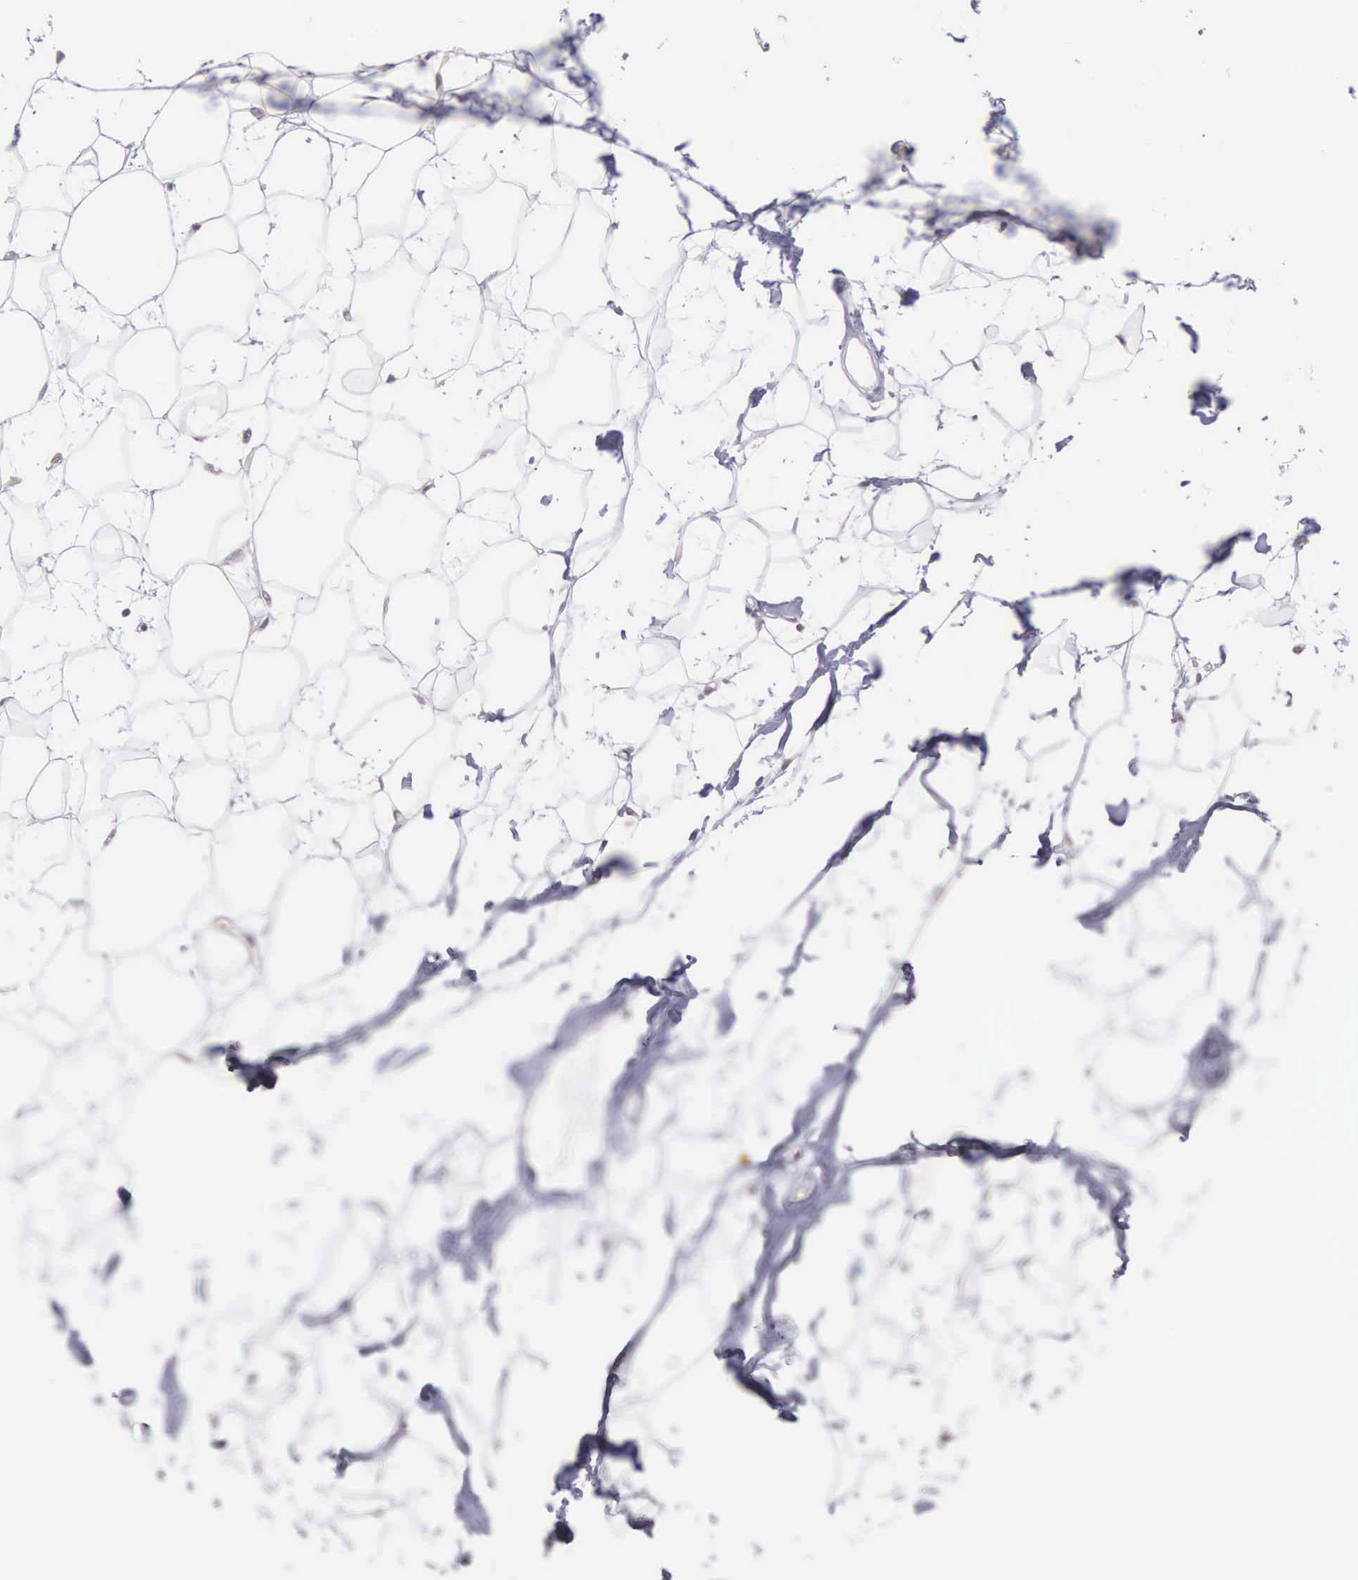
{"staining": {"intensity": "negative", "quantity": "none", "location": "none"}, "tissue": "adipose tissue", "cell_type": "Adipocytes", "image_type": "normal", "snomed": [{"axis": "morphology", "description": "Normal tissue, NOS"}, {"axis": "topography", "description": "Breast"}], "caption": "Adipocytes show no significant expression in benign adipose tissue. Nuclei are stained in blue.", "gene": "SLC25A21", "patient": {"sex": "female", "age": 44}}